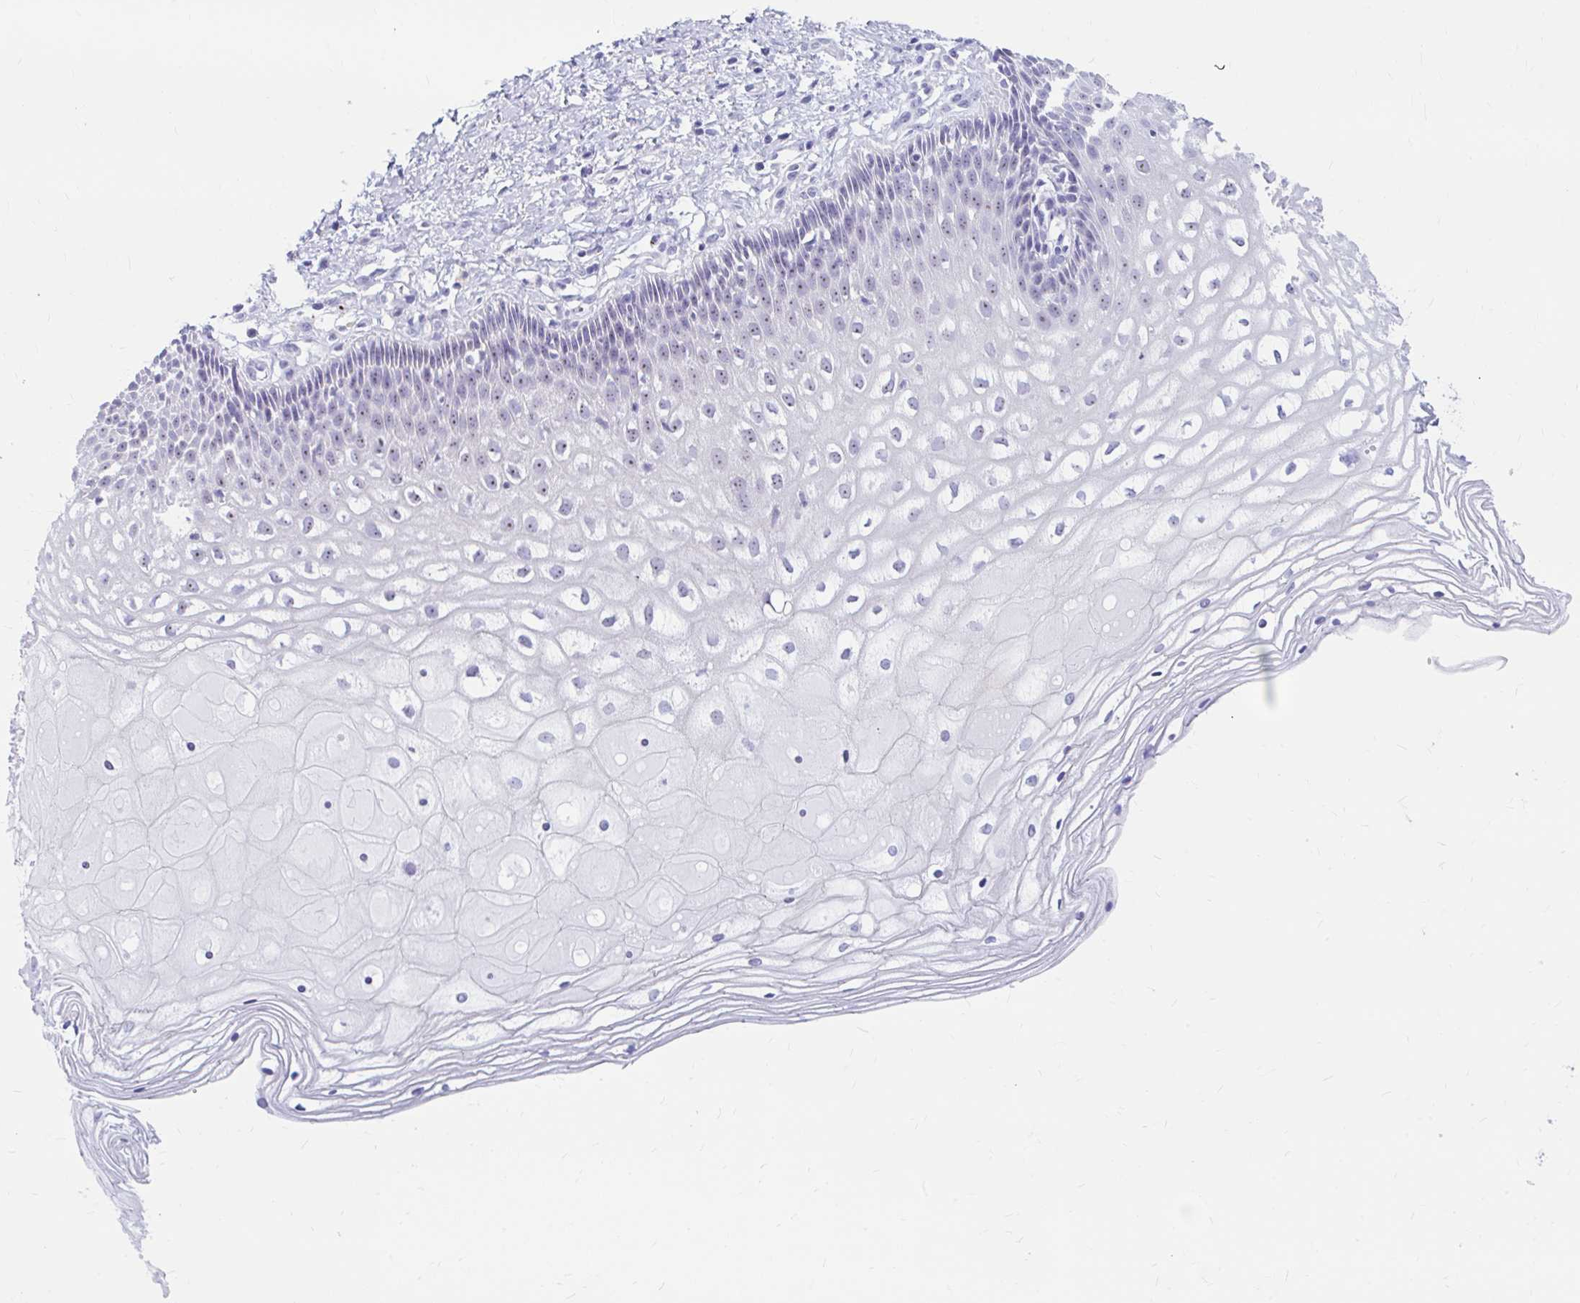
{"staining": {"intensity": "negative", "quantity": "none", "location": "none"}, "tissue": "cervix", "cell_type": "Glandular cells", "image_type": "normal", "snomed": [{"axis": "morphology", "description": "Normal tissue, NOS"}, {"axis": "topography", "description": "Cervix"}], "caption": "Micrograph shows no protein staining in glandular cells of normal cervix. (Stains: DAB (3,3'-diaminobenzidine) immunohistochemistry (IHC) with hematoxylin counter stain, Microscopy: brightfield microscopy at high magnification).", "gene": "FTSJ3", "patient": {"sex": "female", "age": 36}}